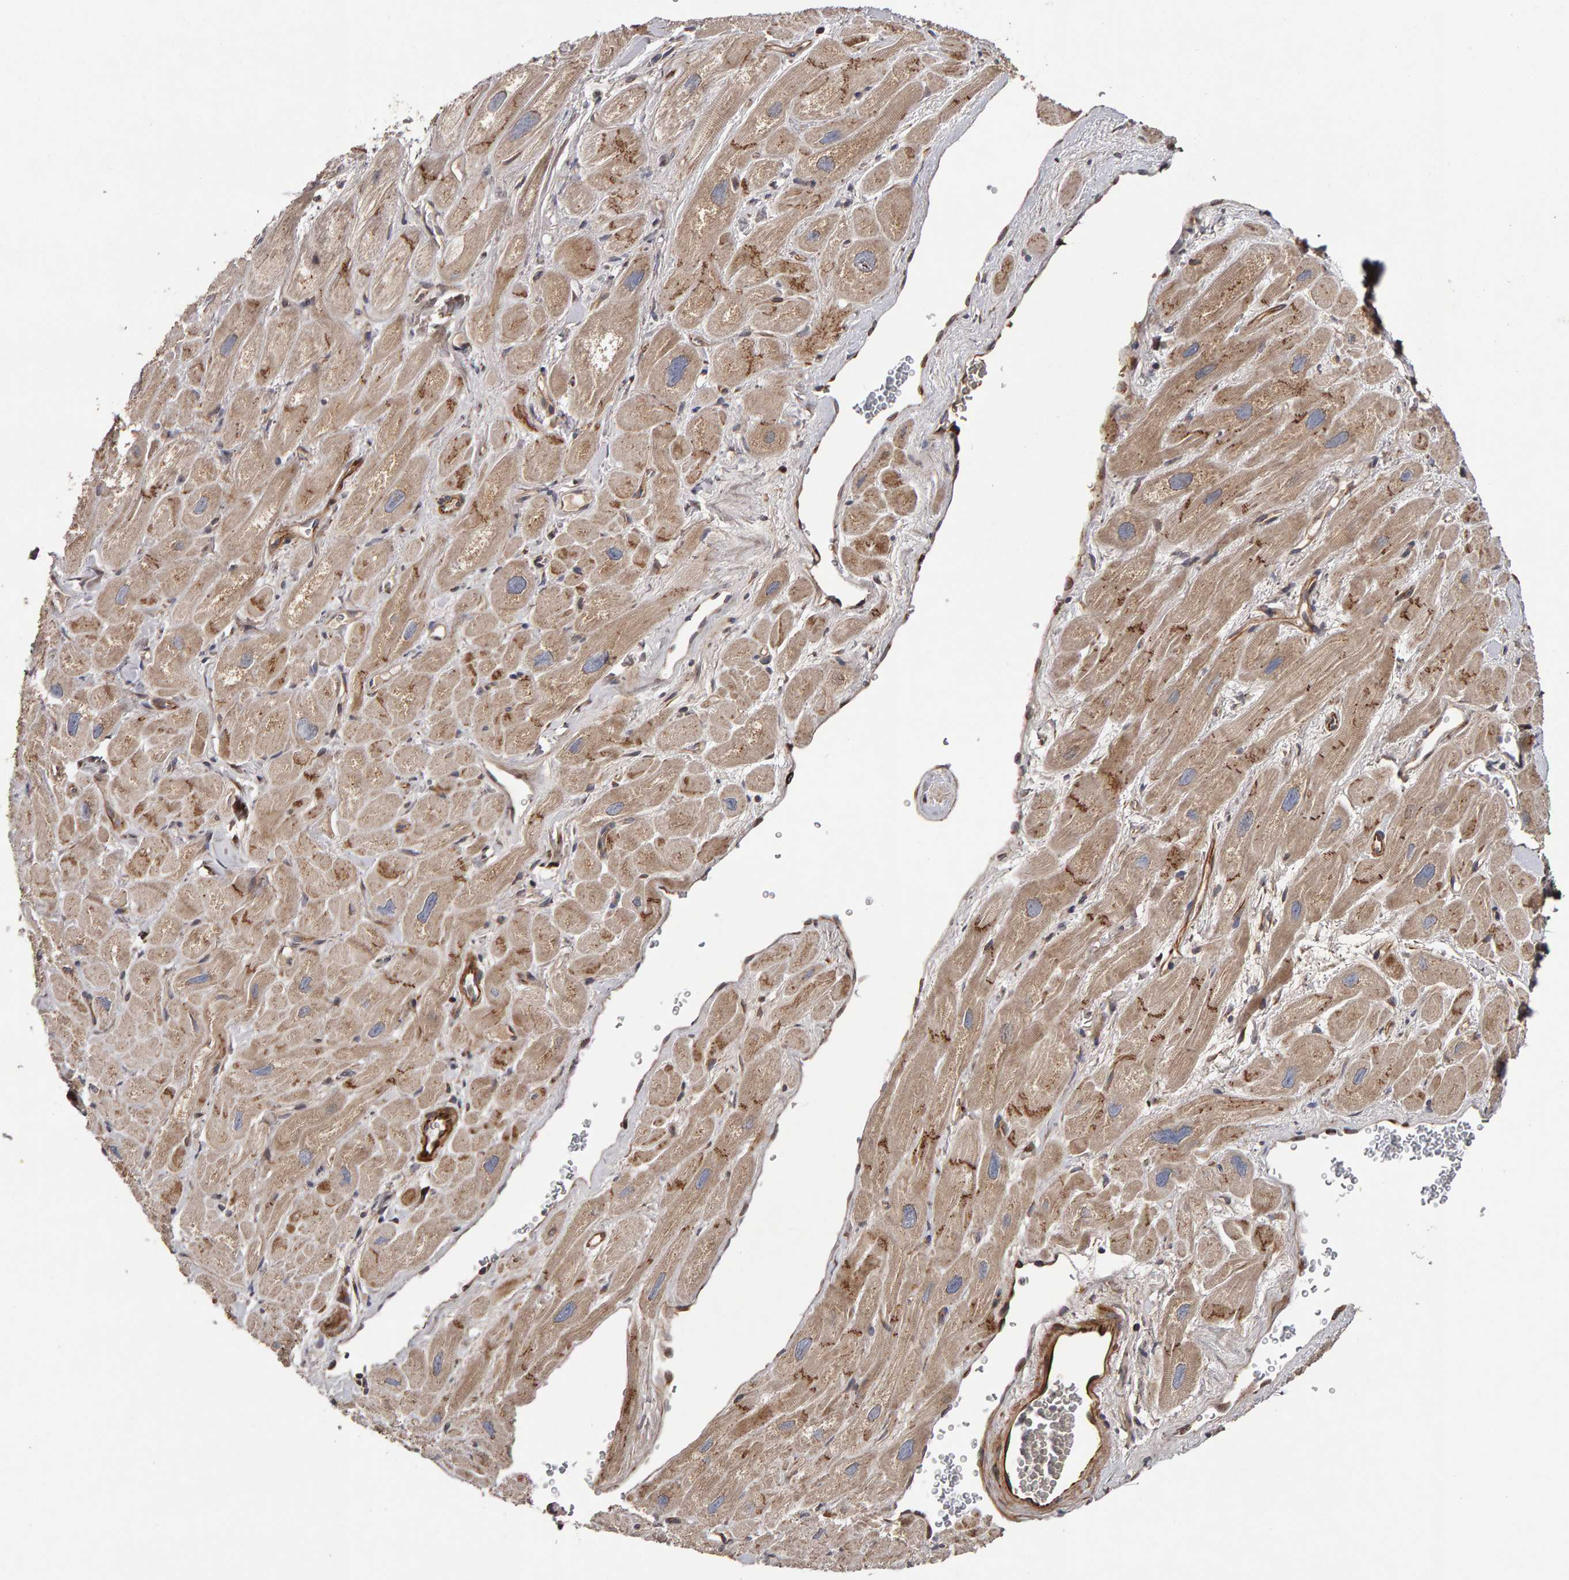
{"staining": {"intensity": "strong", "quantity": ">75%", "location": "cytoplasmic/membranous"}, "tissue": "heart muscle", "cell_type": "Cardiomyocytes", "image_type": "normal", "snomed": [{"axis": "morphology", "description": "Normal tissue, NOS"}, {"axis": "topography", "description": "Heart"}], "caption": "Immunohistochemistry staining of benign heart muscle, which shows high levels of strong cytoplasmic/membranous staining in about >75% of cardiomyocytes indicating strong cytoplasmic/membranous protein staining. The staining was performed using DAB (brown) for protein detection and nuclei were counterstained in hematoxylin (blue).", "gene": "CANT1", "patient": {"sex": "male", "age": 49}}